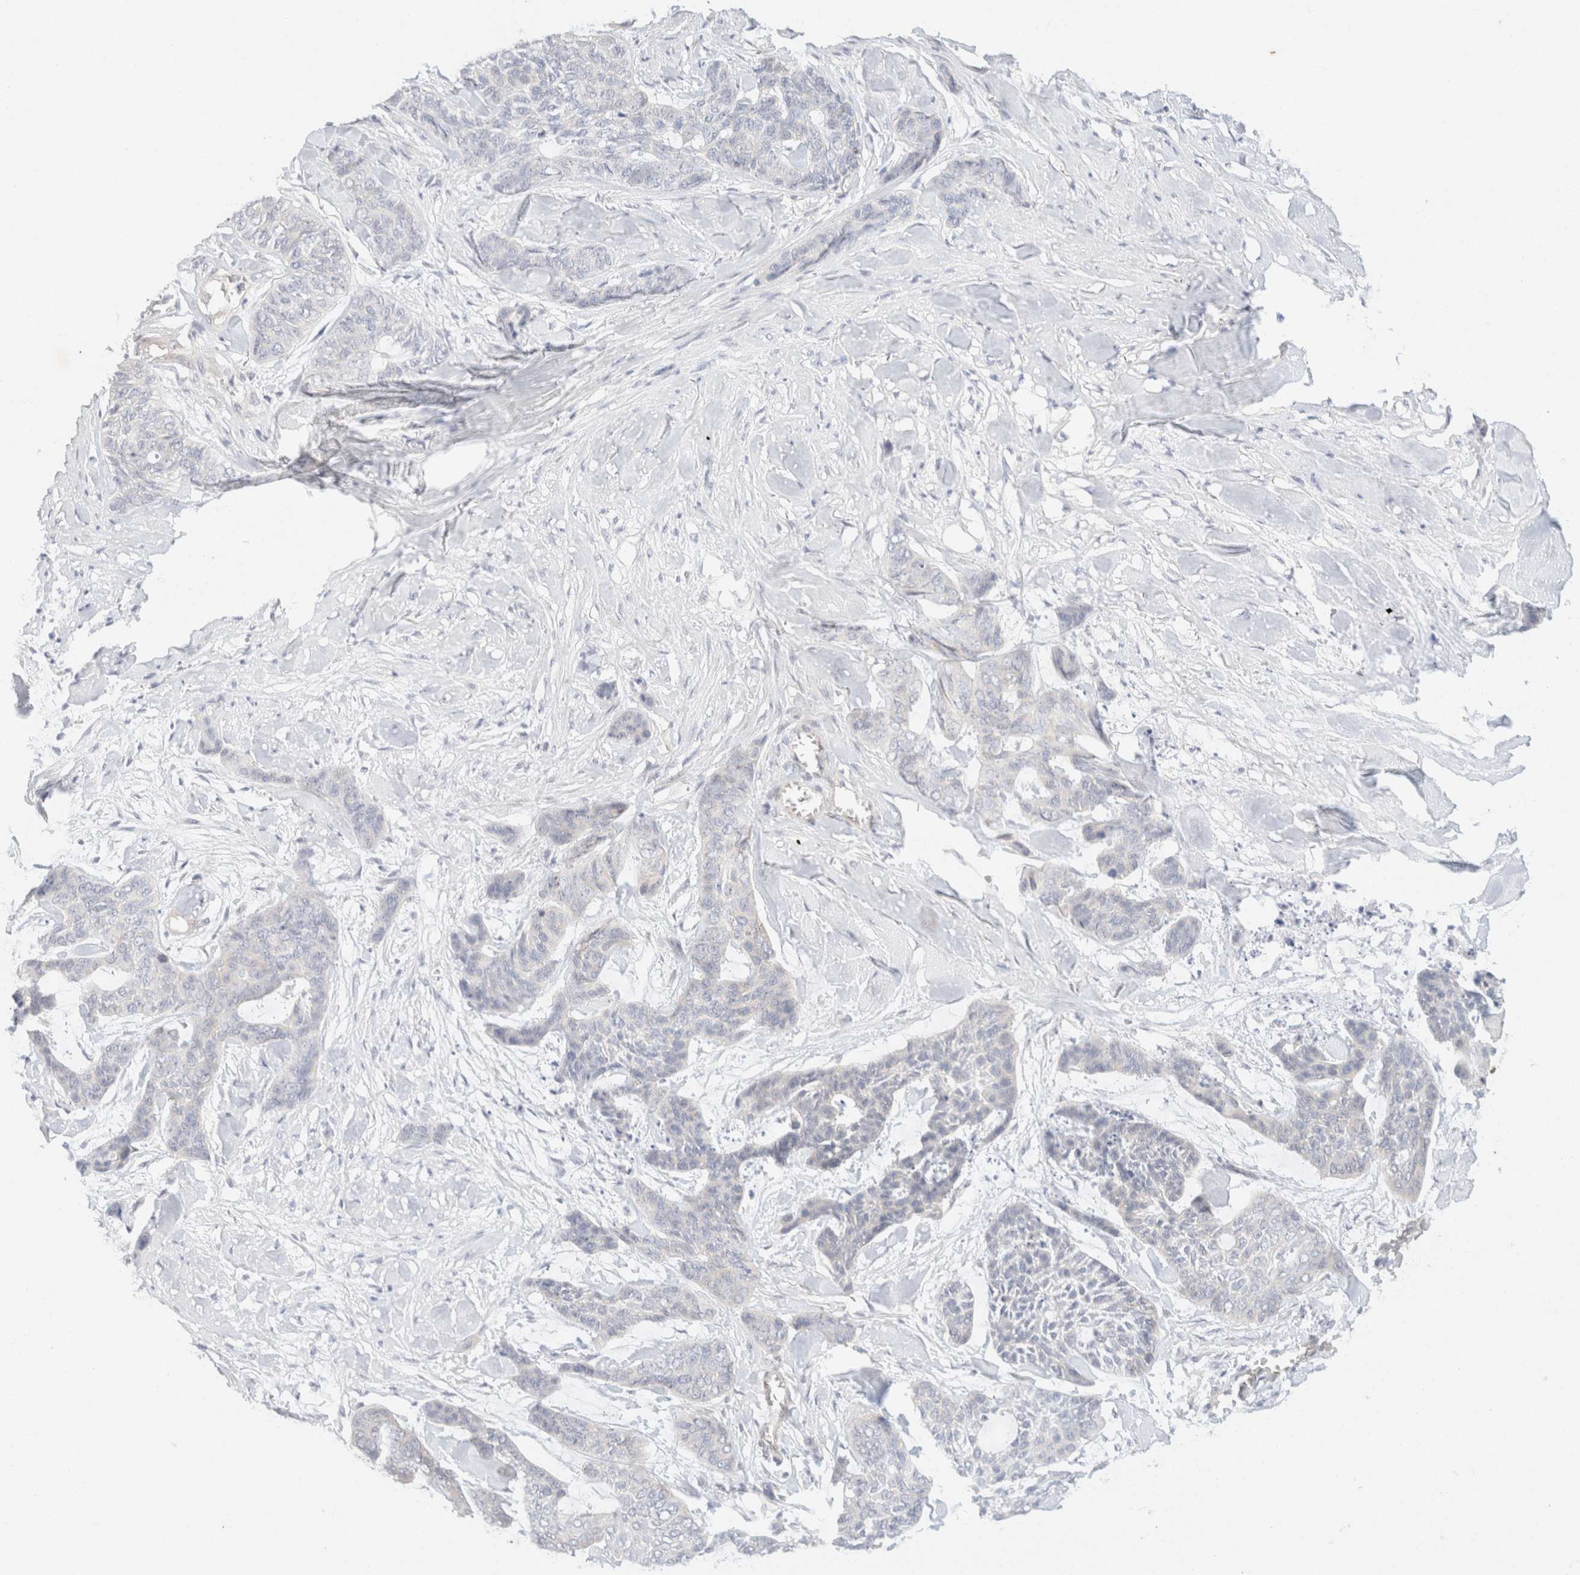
{"staining": {"intensity": "negative", "quantity": "none", "location": "none"}, "tissue": "skin cancer", "cell_type": "Tumor cells", "image_type": "cancer", "snomed": [{"axis": "morphology", "description": "Basal cell carcinoma"}, {"axis": "topography", "description": "Skin"}], "caption": "DAB (3,3'-diaminobenzidine) immunohistochemical staining of human skin cancer (basal cell carcinoma) reveals no significant expression in tumor cells. (DAB (3,3'-diaminobenzidine) IHC visualized using brightfield microscopy, high magnification).", "gene": "CSNK1E", "patient": {"sex": "female", "age": 64}}